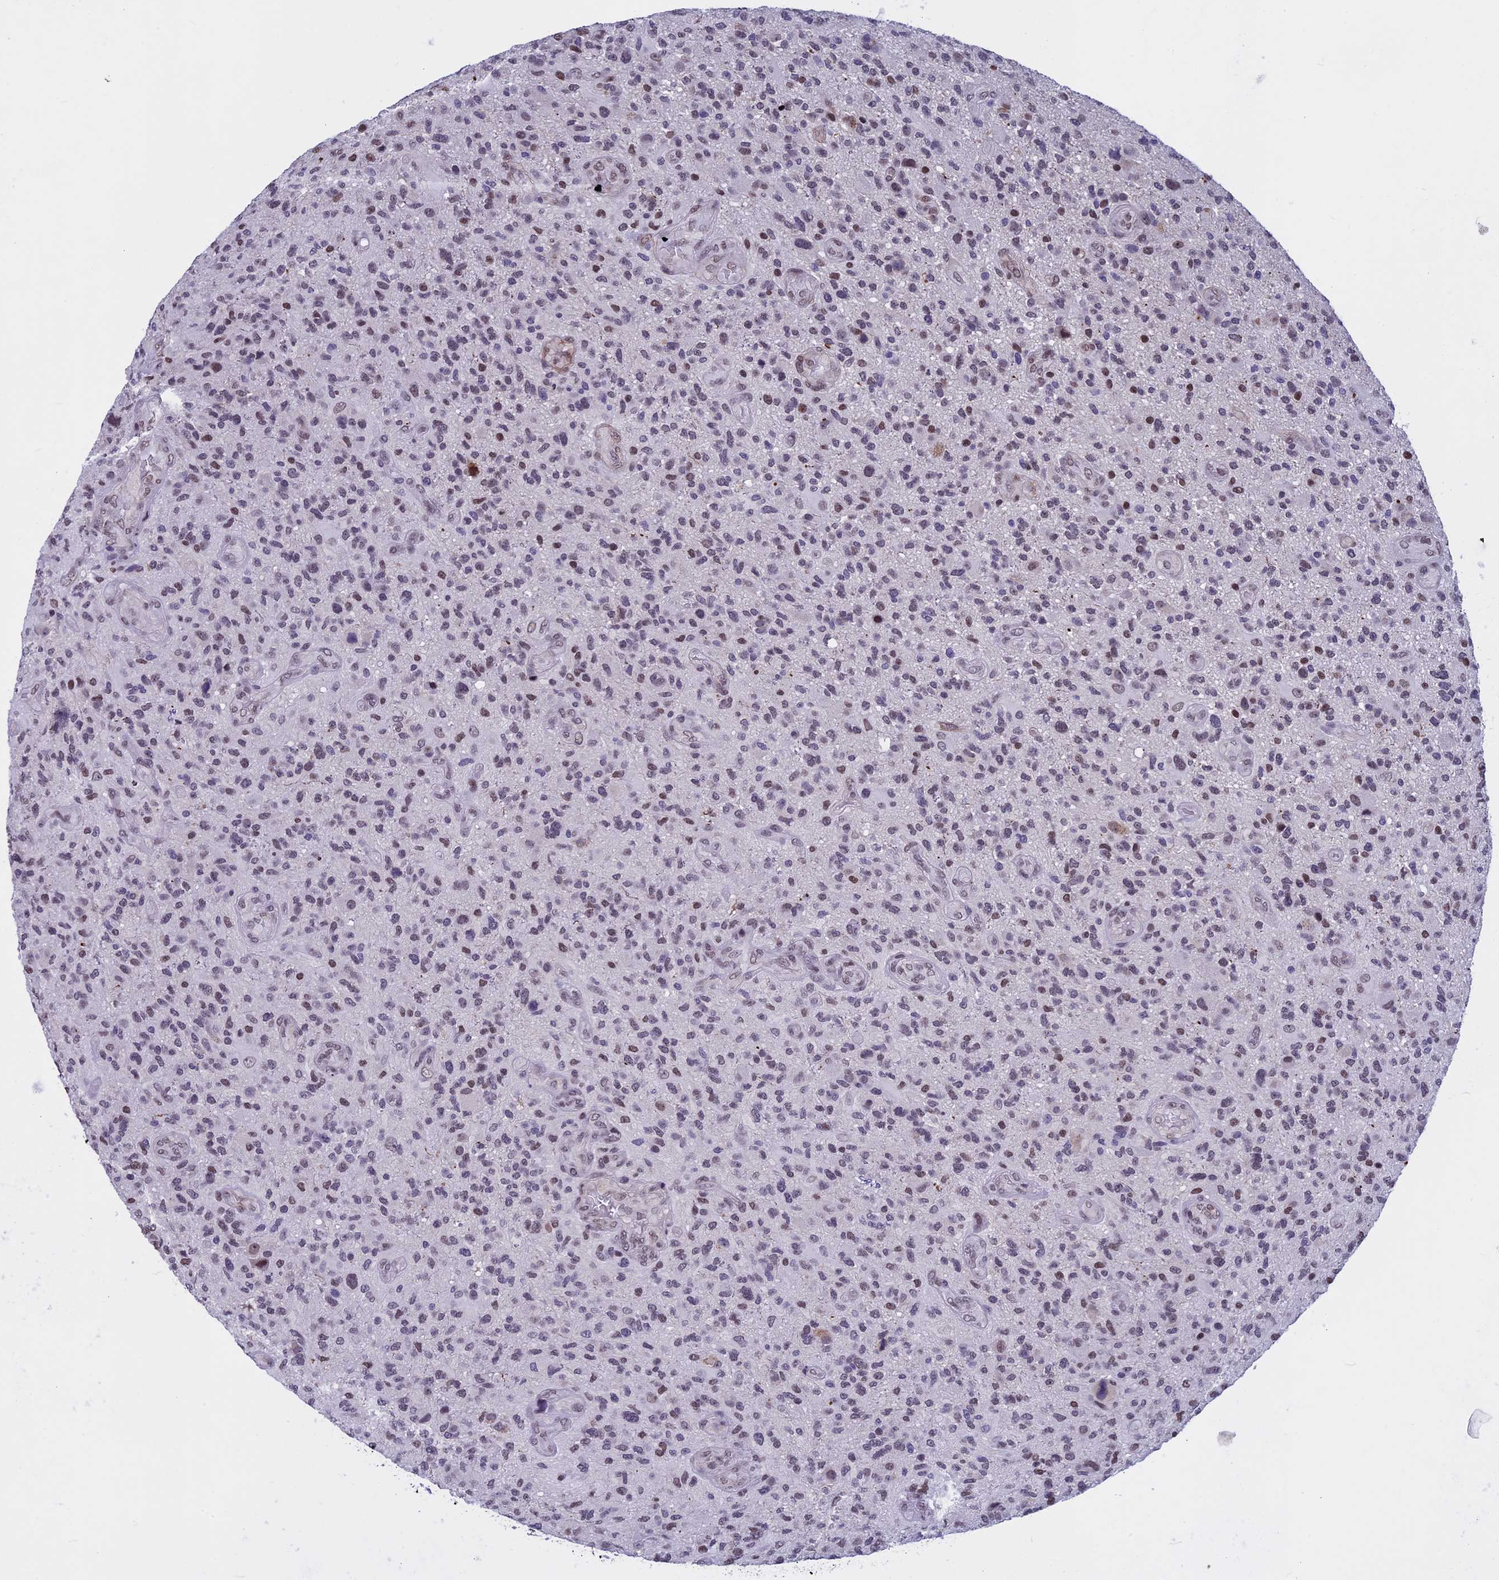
{"staining": {"intensity": "weak", "quantity": ">75%", "location": "nuclear"}, "tissue": "glioma", "cell_type": "Tumor cells", "image_type": "cancer", "snomed": [{"axis": "morphology", "description": "Glioma, malignant, High grade"}, {"axis": "topography", "description": "Brain"}], "caption": "This is an image of immunohistochemistry staining of malignant high-grade glioma, which shows weak staining in the nuclear of tumor cells.", "gene": "NIPBL", "patient": {"sex": "male", "age": 47}}